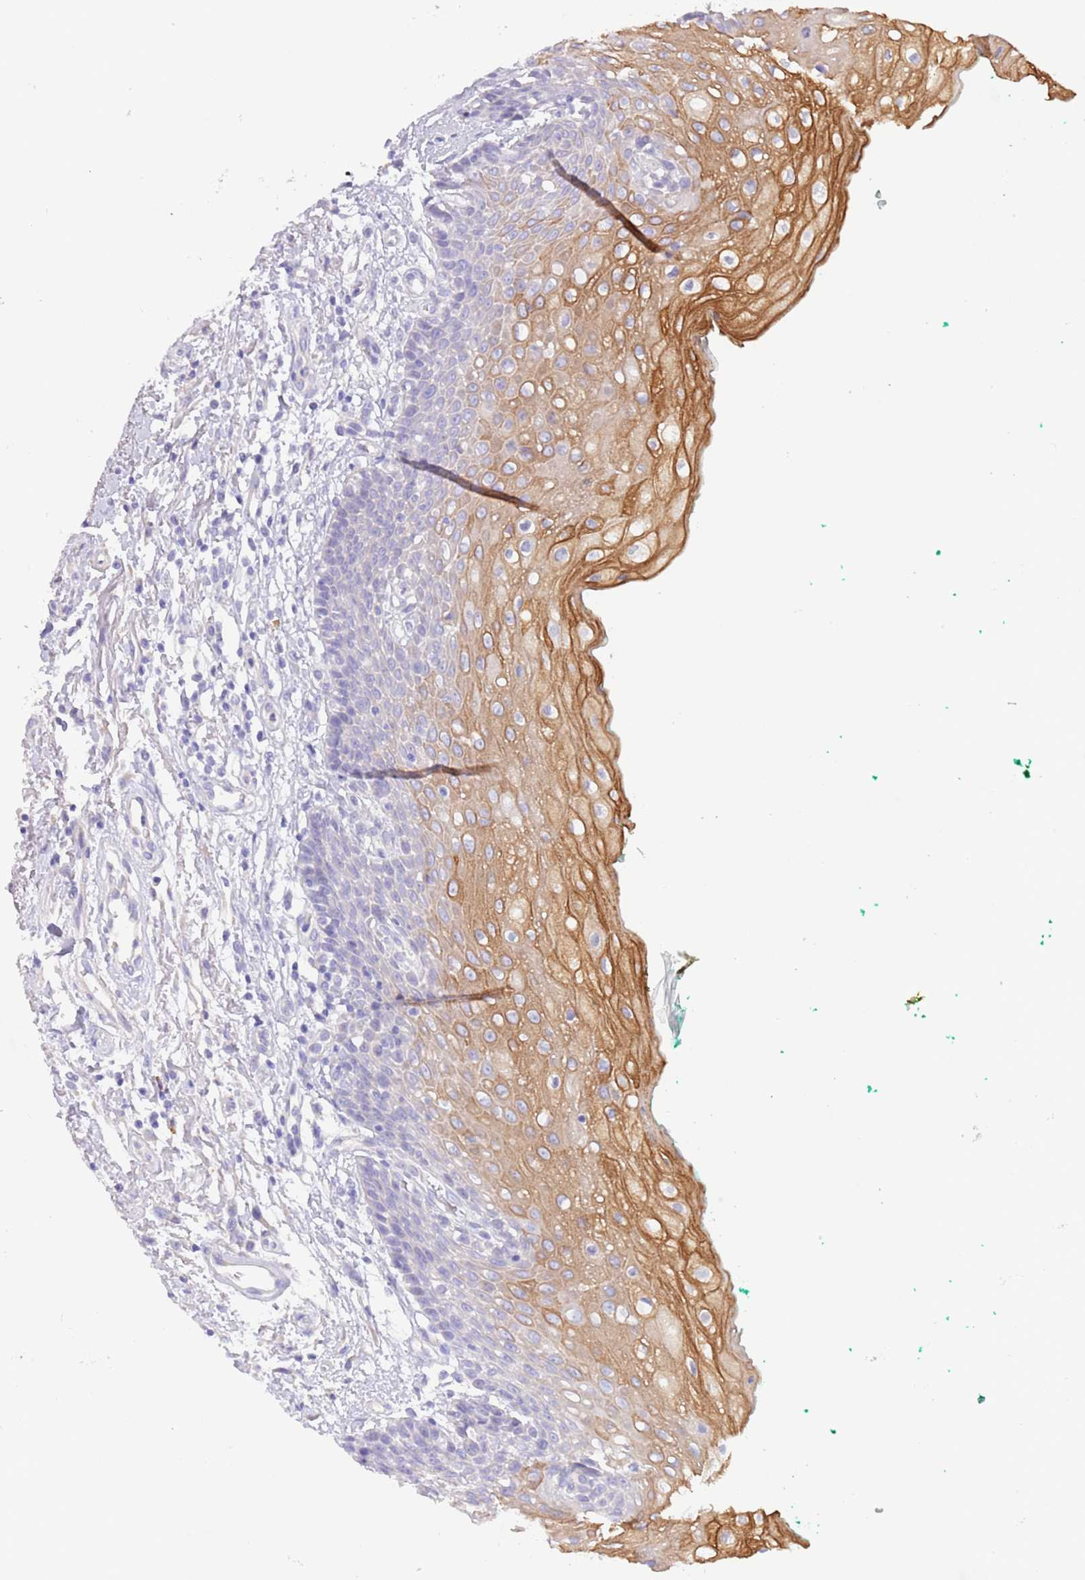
{"staining": {"intensity": "moderate", "quantity": "<25%", "location": "cytoplasmic/membranous"}, "tissue": "oral mucosa", "cell_type": "Squamous epithelial cells", "image_type": "normal", "snomed": [{"axis": "morphology", "description": "Normal tissue, NOS"}, {"axis": "morphology", "description": "Squamous cell carcinoma, NOS"}, {"axis": "topography", "description": "Oral tissue"}, {"axis": "topography", "description": "Tounge, NOS"}, {"axis": "topography", "description": "Head-Neck"}], "caption": "Protein expression by IHC reveals moderate cytoplasmic/membranous staining in approximately <25% of squamous epithelial cells in normal oral mucosa.", "gene": "CCDC149", "patient": {"sex": "male", "age": 79}}